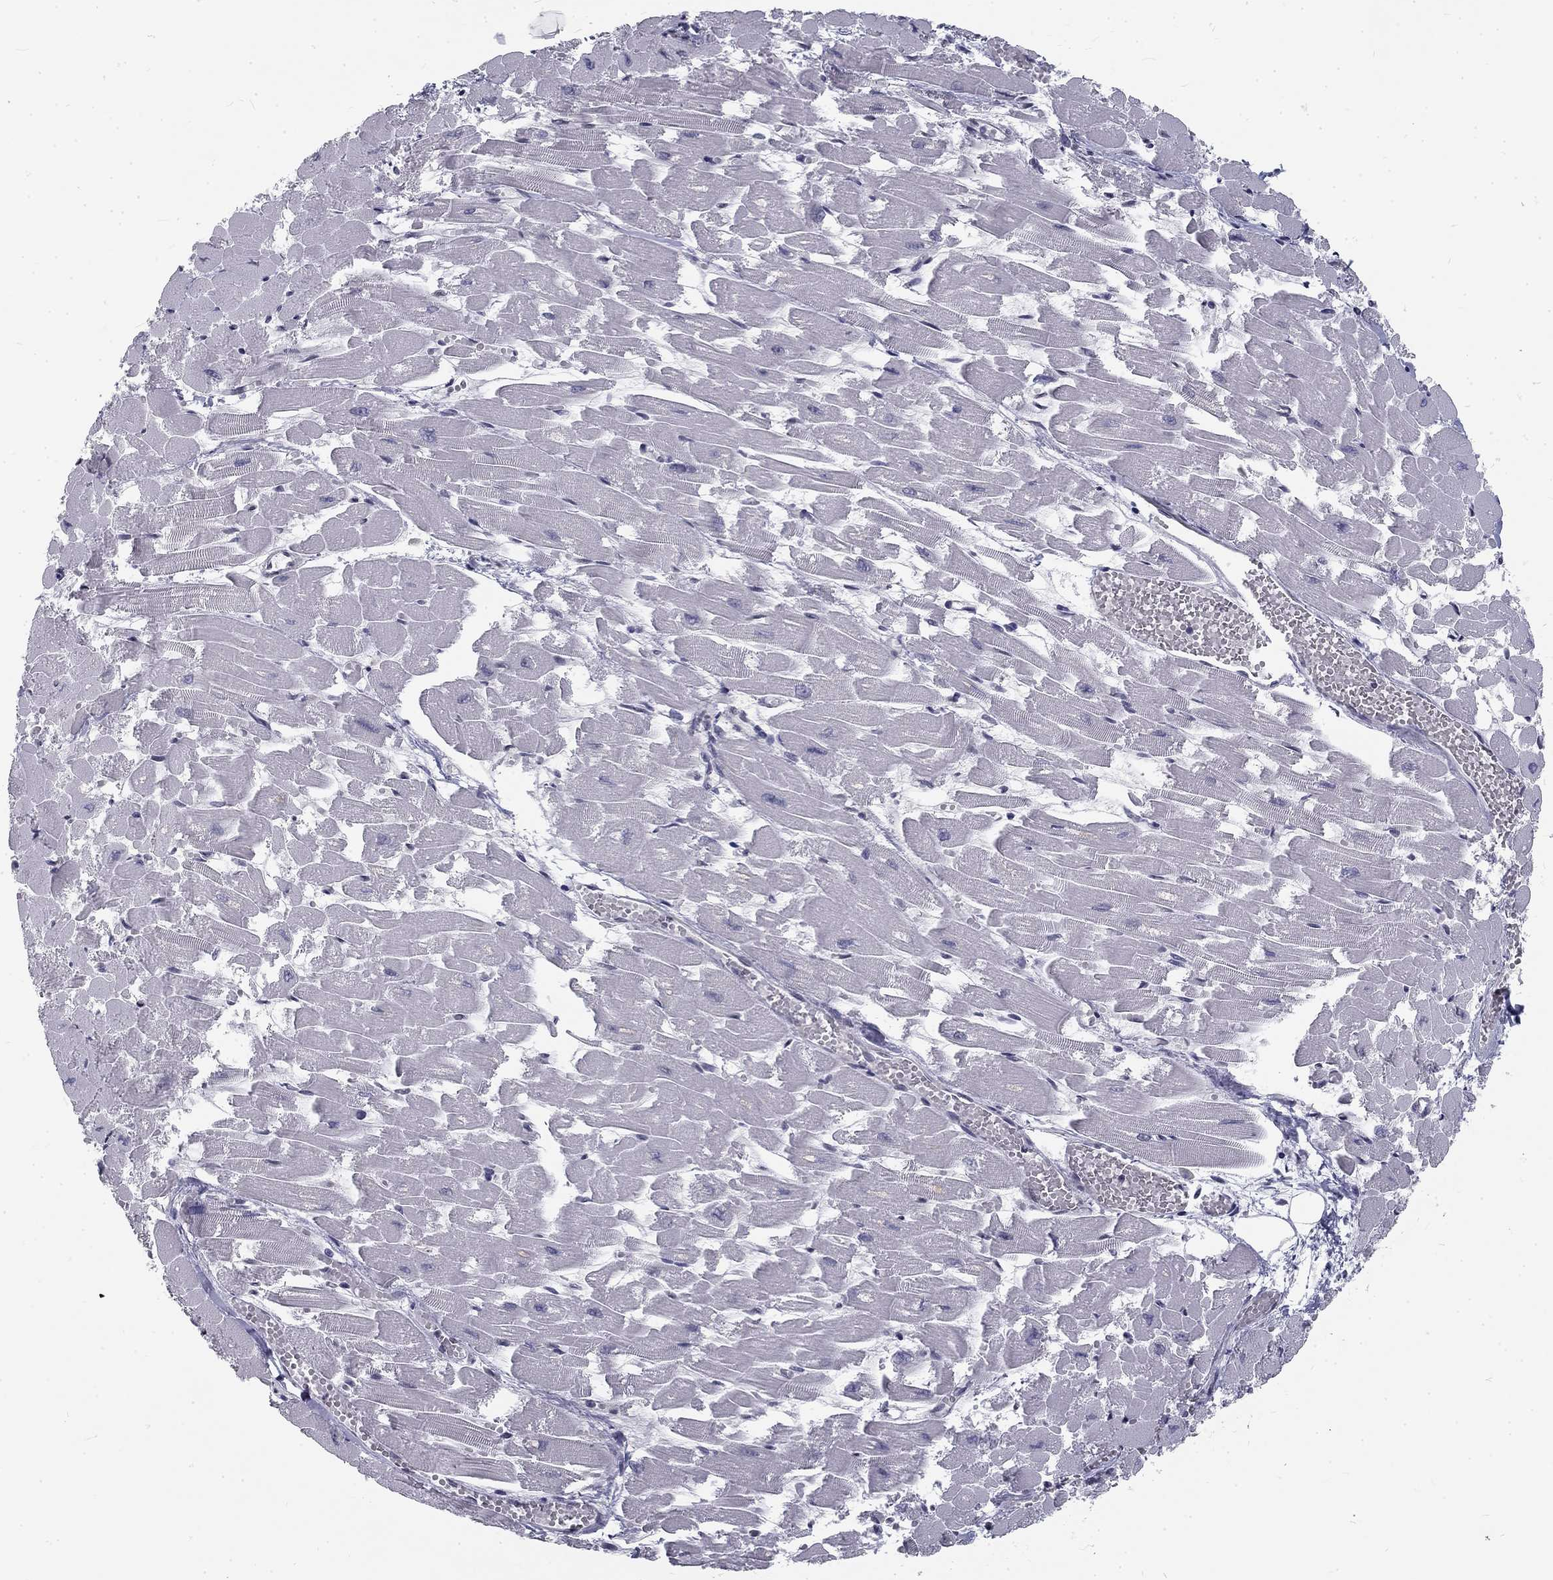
{"staining": {"intensity": "negative", "quantity": "none", "location": "none"}, "tissue": "heart muscle", "cell_type": "Cardiomyocytes", "image_type": "normal", "snomed": [{"axis": "morphology", "description": "Normal tissue, NOS"}, {"axis": "topography", "description": "Heart"}], "caption": "An image of human heart muscle is negative for staining in cardiomyocytes.", "gene": "SNORC", "patient": {"sex": "female", "age": 52}}